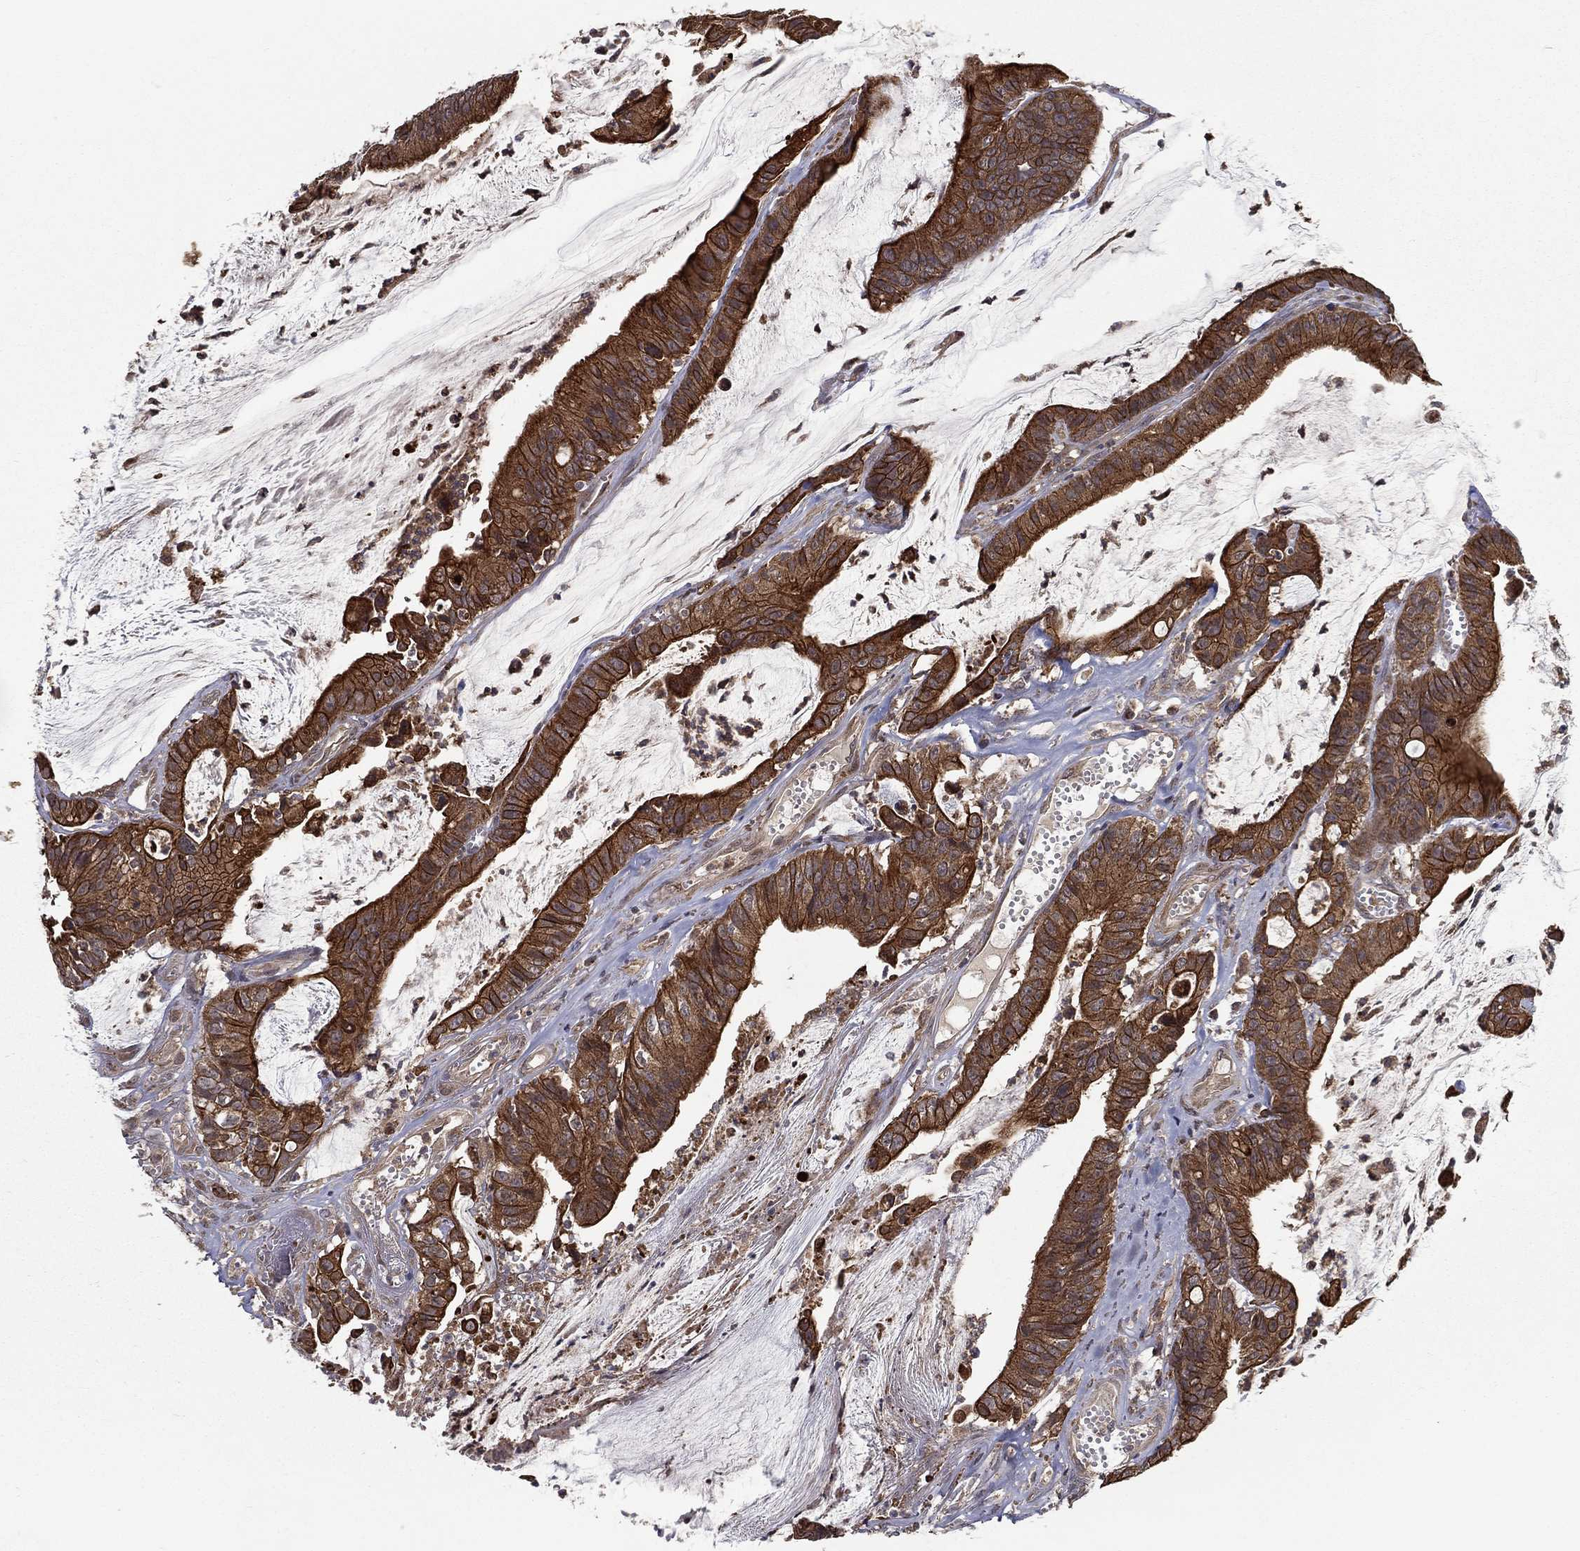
{"staining": {"intensity": "strong", "quantity": ">75%", "location": "cytoplasmic/membranous"}, "tissue": "colorectal cancer", "cell_type": "Tumor cells", "image_type": "cancer", "snomed": [{"axis": "morphology", "description": "Adenocarcinoma, NOS"}, {"axis": "topography", "description": "Colon"}], "caption": "Brown immunohistochemical staining in colorectal cancer (adenocarcinoma) reveals strong cytoplasmic/membranous expression in about >75% of tumor cells.", "gene": "UACA", "patient": {"sex": "female", "age": 69}}